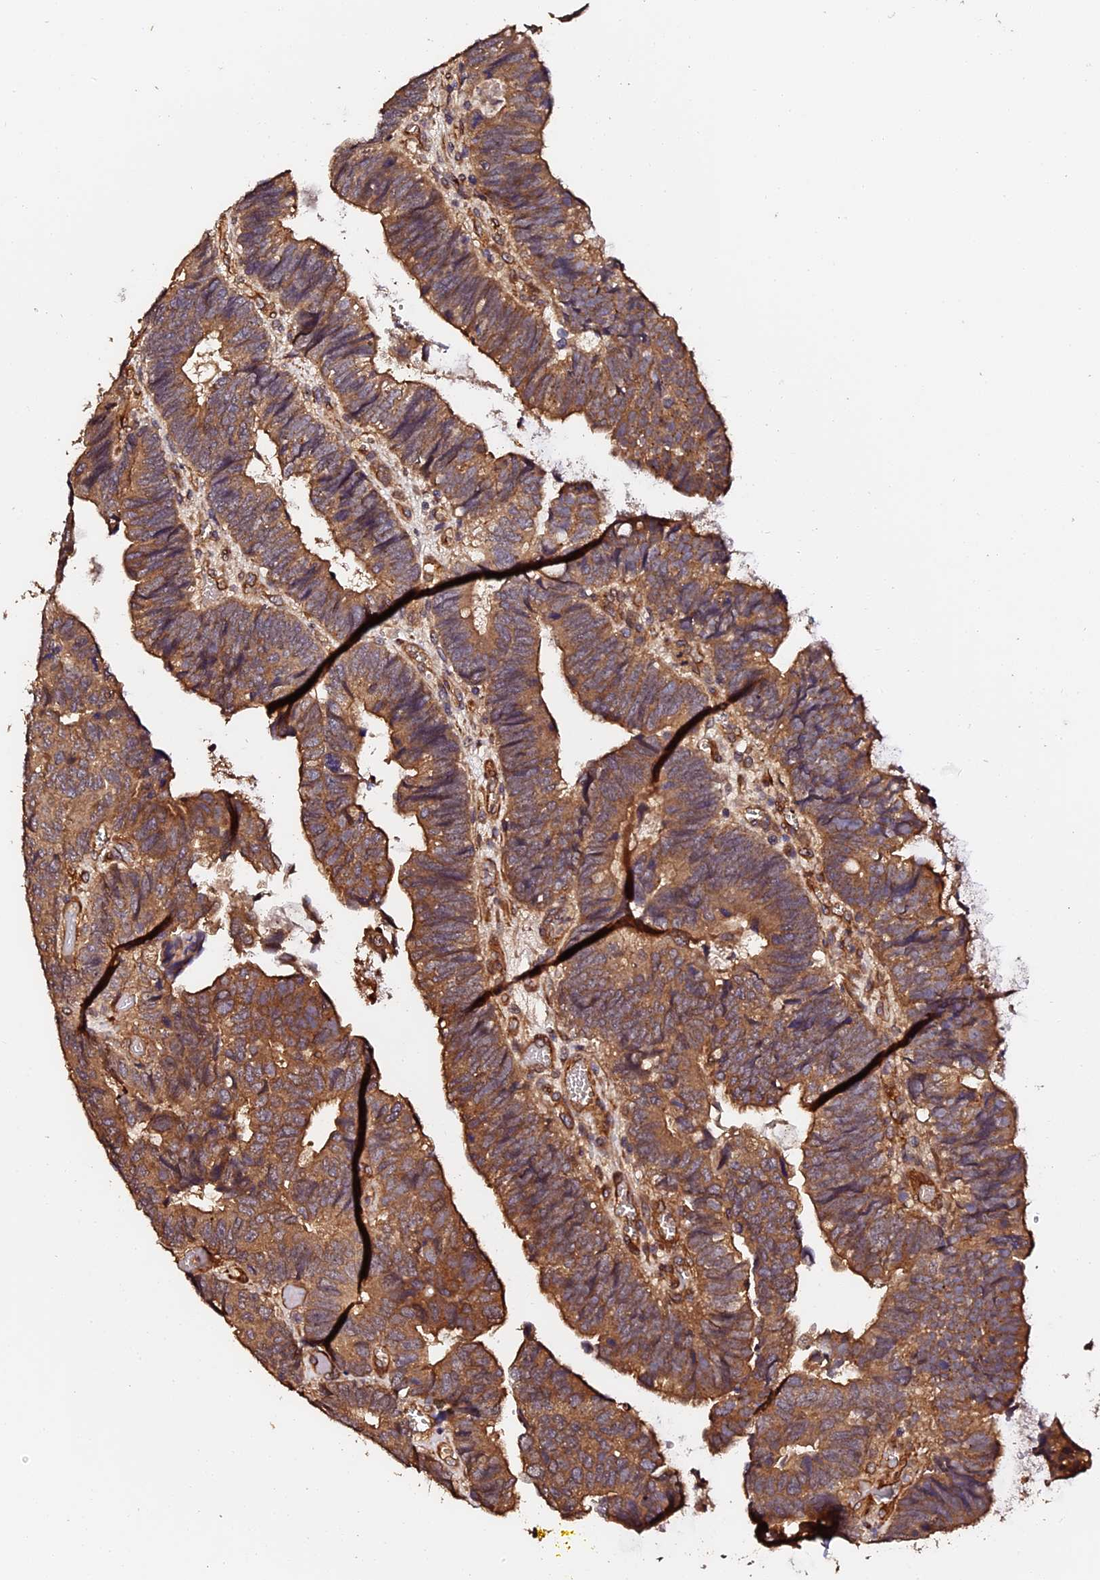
{"staining": {"intensity": "moderate", "quantity": ">75%", "location": "cytoplasmic/membranous"}, "tissue": "colorectal cancer", "cell_type": "Tumor cells", "image_type": "cancer", "snomed": [{"axis": "morphology", "description": "Adenocarcinoma, NOS"}, {"axis": "topography", "description": "Colon"}], "caption": "Immunohistochemical staining of human colorectal adenocarcinoma exhibits moderate cytoplasmic/membranous protein staining in about >75% of tumor cells. Ihc stains the protein in brown and the nuclei are stained blue.", "gene": "TDO2", "patient": {"sex": "female", "age": 67}}